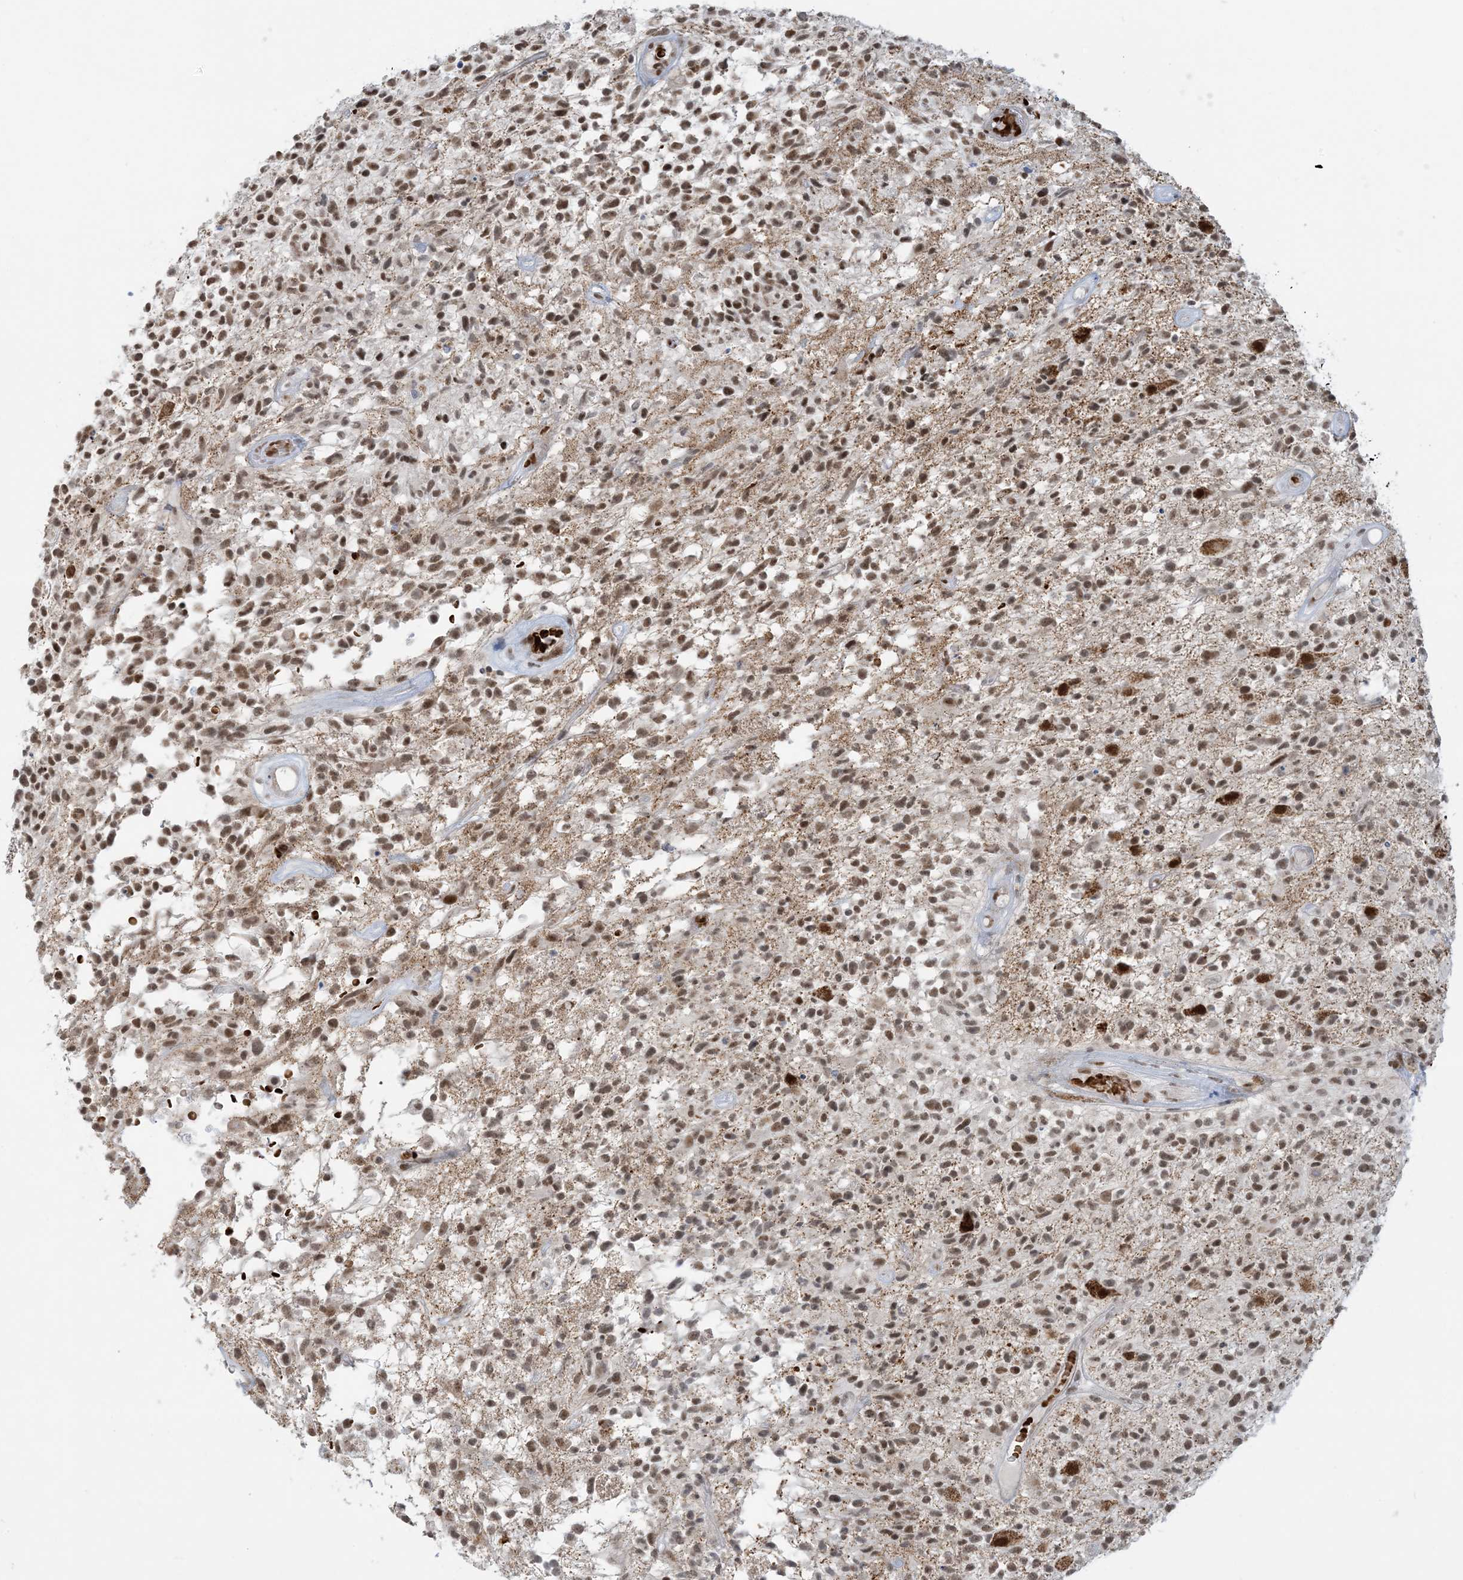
{"staining": {"intensity": "moderate", "quantity": ">75%", "location": "nuclear"}, "tissue": "glioma", "cell_type": "Tumor cells", "image_type": "cancer", "snomed": [{"axis": "morphology", "description": "Glioma, malignant, High grade"}, {"axis": "morphology", "description": "Glioblastoma, NOS"}, {"axis": "topography", "description": "Brain"}], "caption": "Glioblastoma stained with a brown dye displays moderate nuclear positive staining in approximately >75% of tumor cells.", "gene": "ECT2L", "patient": {"sex": "male", "age": 60}}